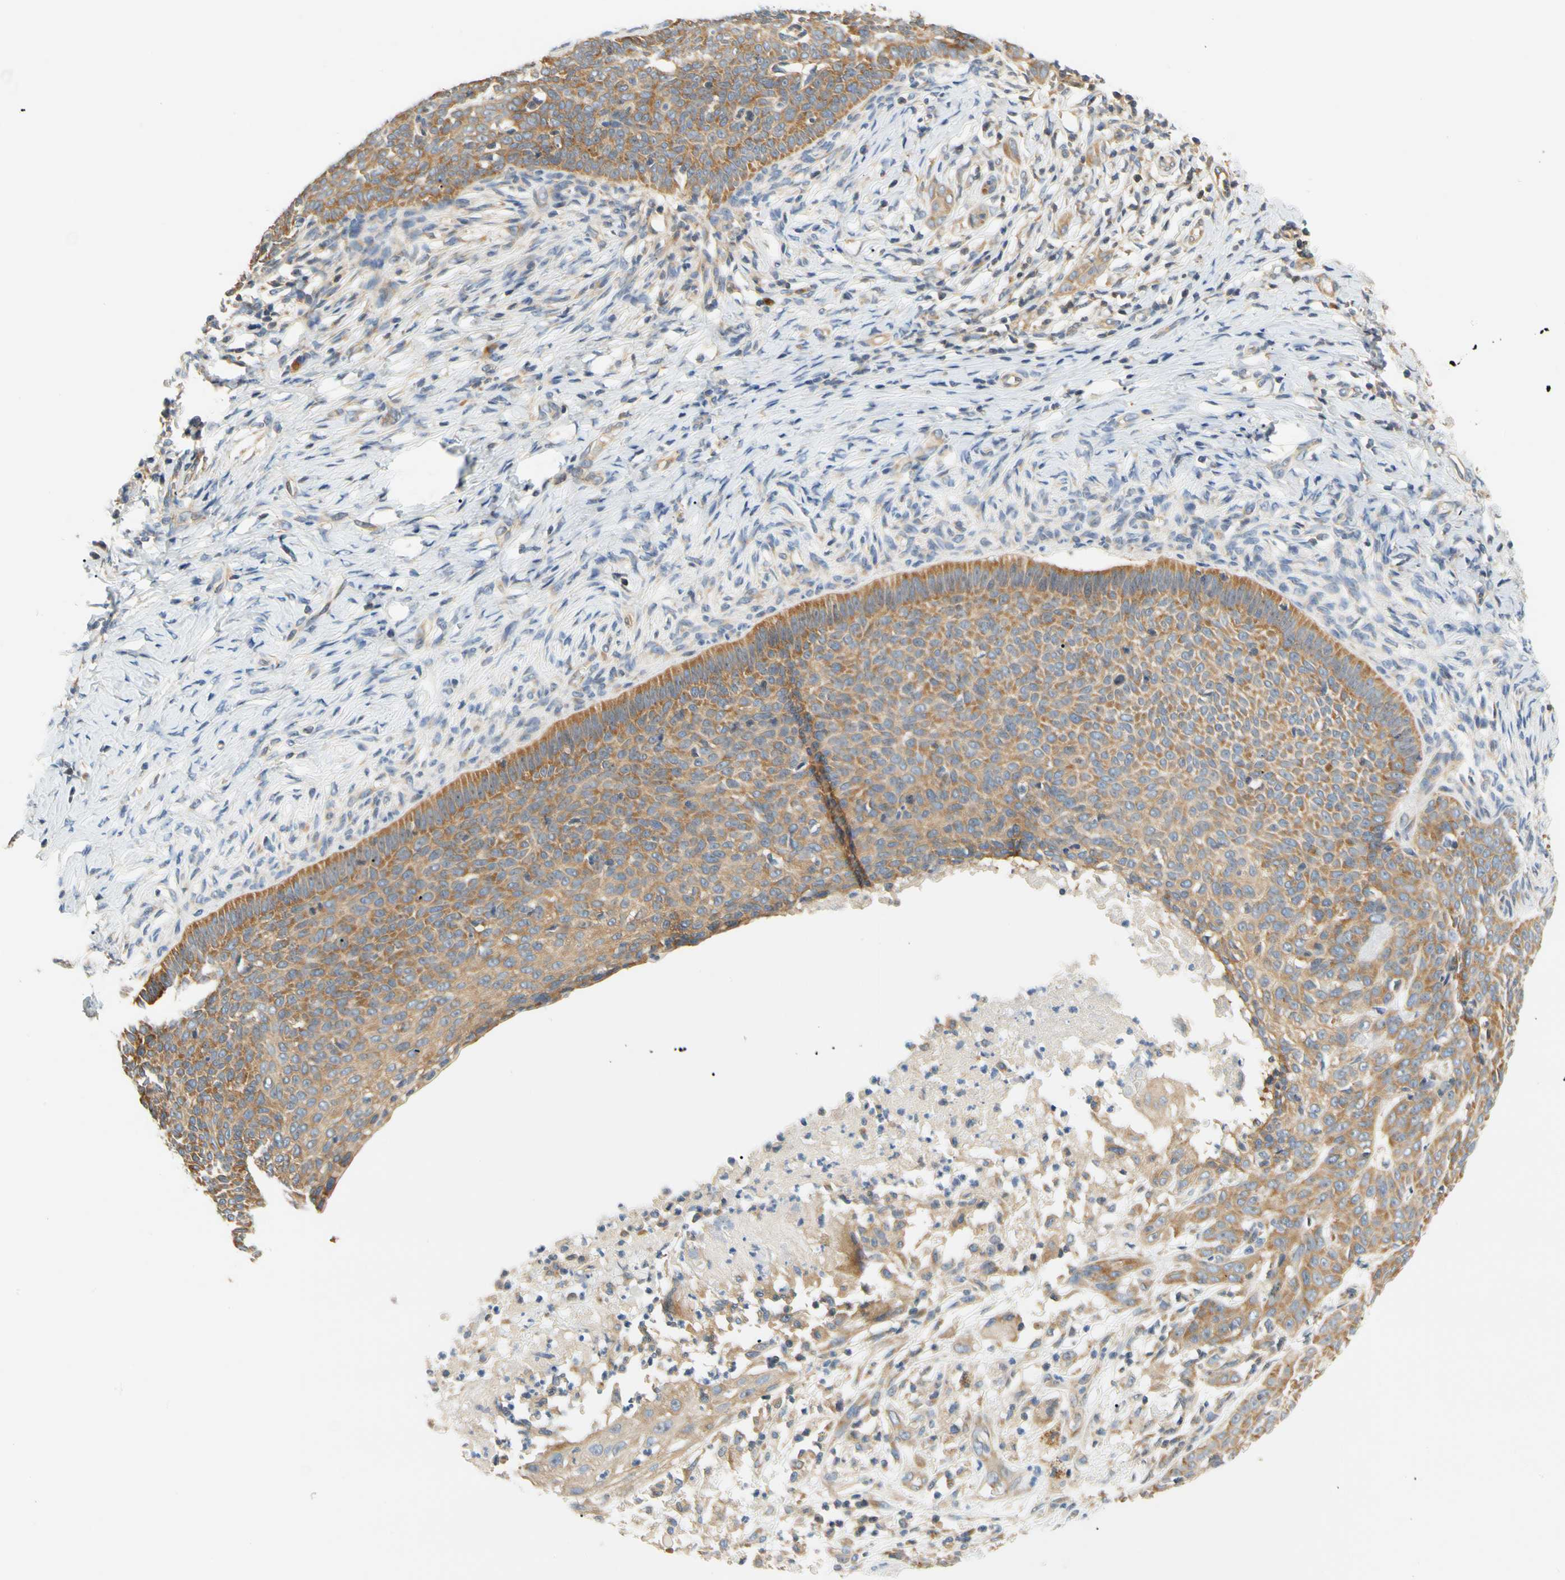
{"staining": {"intensity": "moderate", "quantity": ">75%", "location": "cytoplasmic/membranous"}, "tissue": "skin cancer", "cell_type": "Tumor cells", "image_type": "cancer", "snomed": [{"axis": "morphology", "description": "Normal tissue, NOS"}, {"axis": "morphology", "description": "Basal cell carcinoma"}, {"axis": "topography", "description": "Skin"}], "caption": "The immunohistochemical stain highlights moderate cytoplasmic/membranous staining in tumor cells of basal cell carcinoma (skin) tissue.", "gene": "LRRC47", "patient": {"sex": "male", "age": 87}}